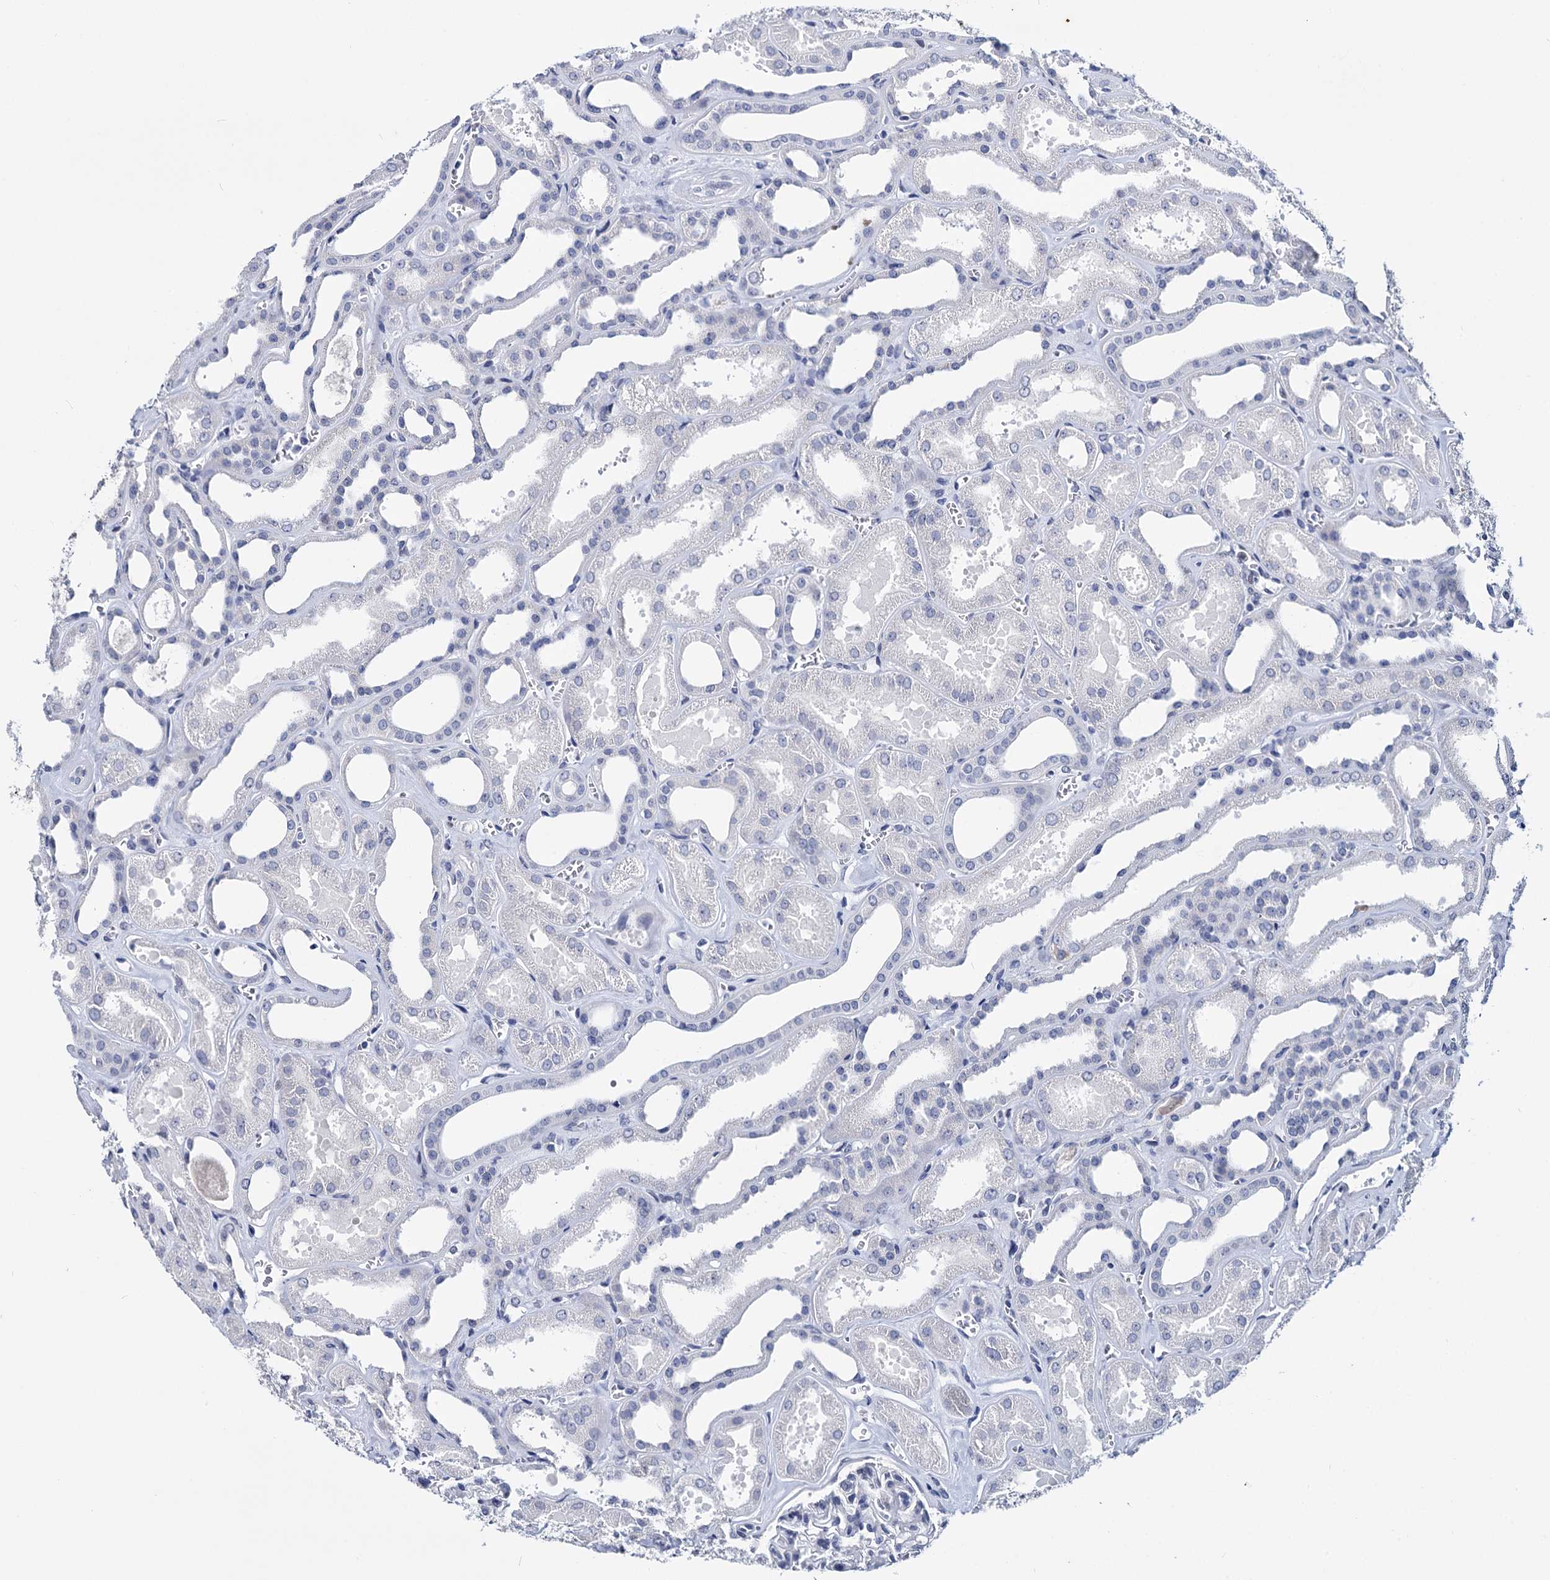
{"staining": {"intensity": "negative", "quantity": "none", "location": "none"}, "tissue": "kidney", "cell_type": "Cells in glomeruli", "image_type": "normal", "snomed": [{"axis": "morphology", "description": "Normal tissue, NOS"}, {"axis": "morphology", "description": "Adenocarcinoma, NOS"}, {"axis": "topography", "description": "Kidney"}], "caption": "A histopathology image of kidney stained for a protein shows no brown staining in cells in glomeruli.", "gene": "MAGEA4", "patient": {"sex": "female", "age": 68}}